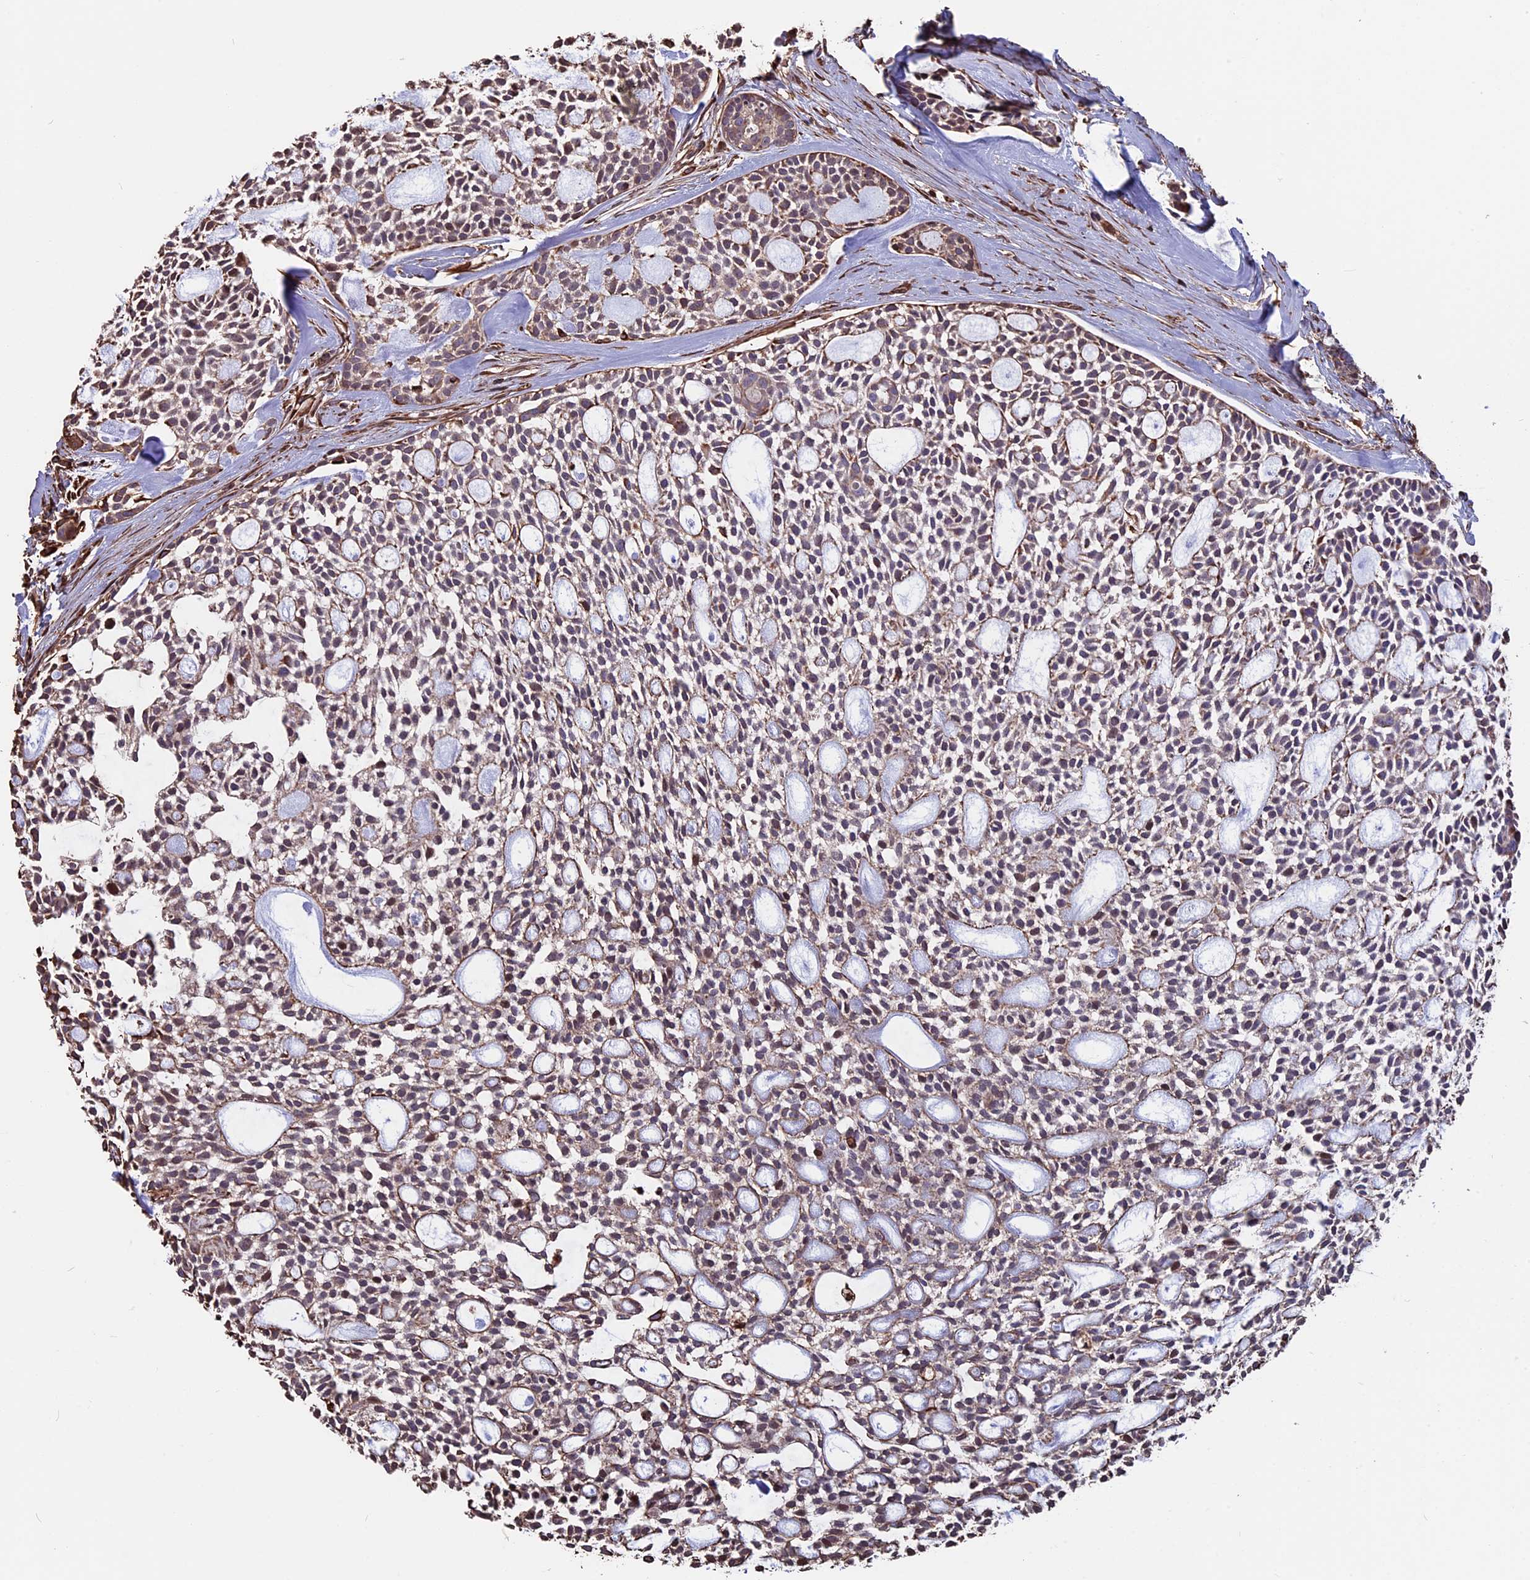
{"staining": {"intensity": "weak", "quantity": "25%-75%", "location": "cytoplasmic/membranous"}, "tissue": "head and neck cancer", "cell_type": "Tumor cells", "image_type": "cancer", "snomed": [{"axis": "morphology", "description": "Adenocarcinoma, NOS"}, {"axis": "topography", "description": "Subcutis"}, {"axis": "topography", "description": "Head-Neck"}], "caption": "Weak cytoplasmic/membranous positivity for a protein is present in about 25%-75% of tumor cells of head and neck cancer using immunohistochemistry (IHC).", "gene": "SEH1L", "patient": {"sex": "female", "age": 73}}